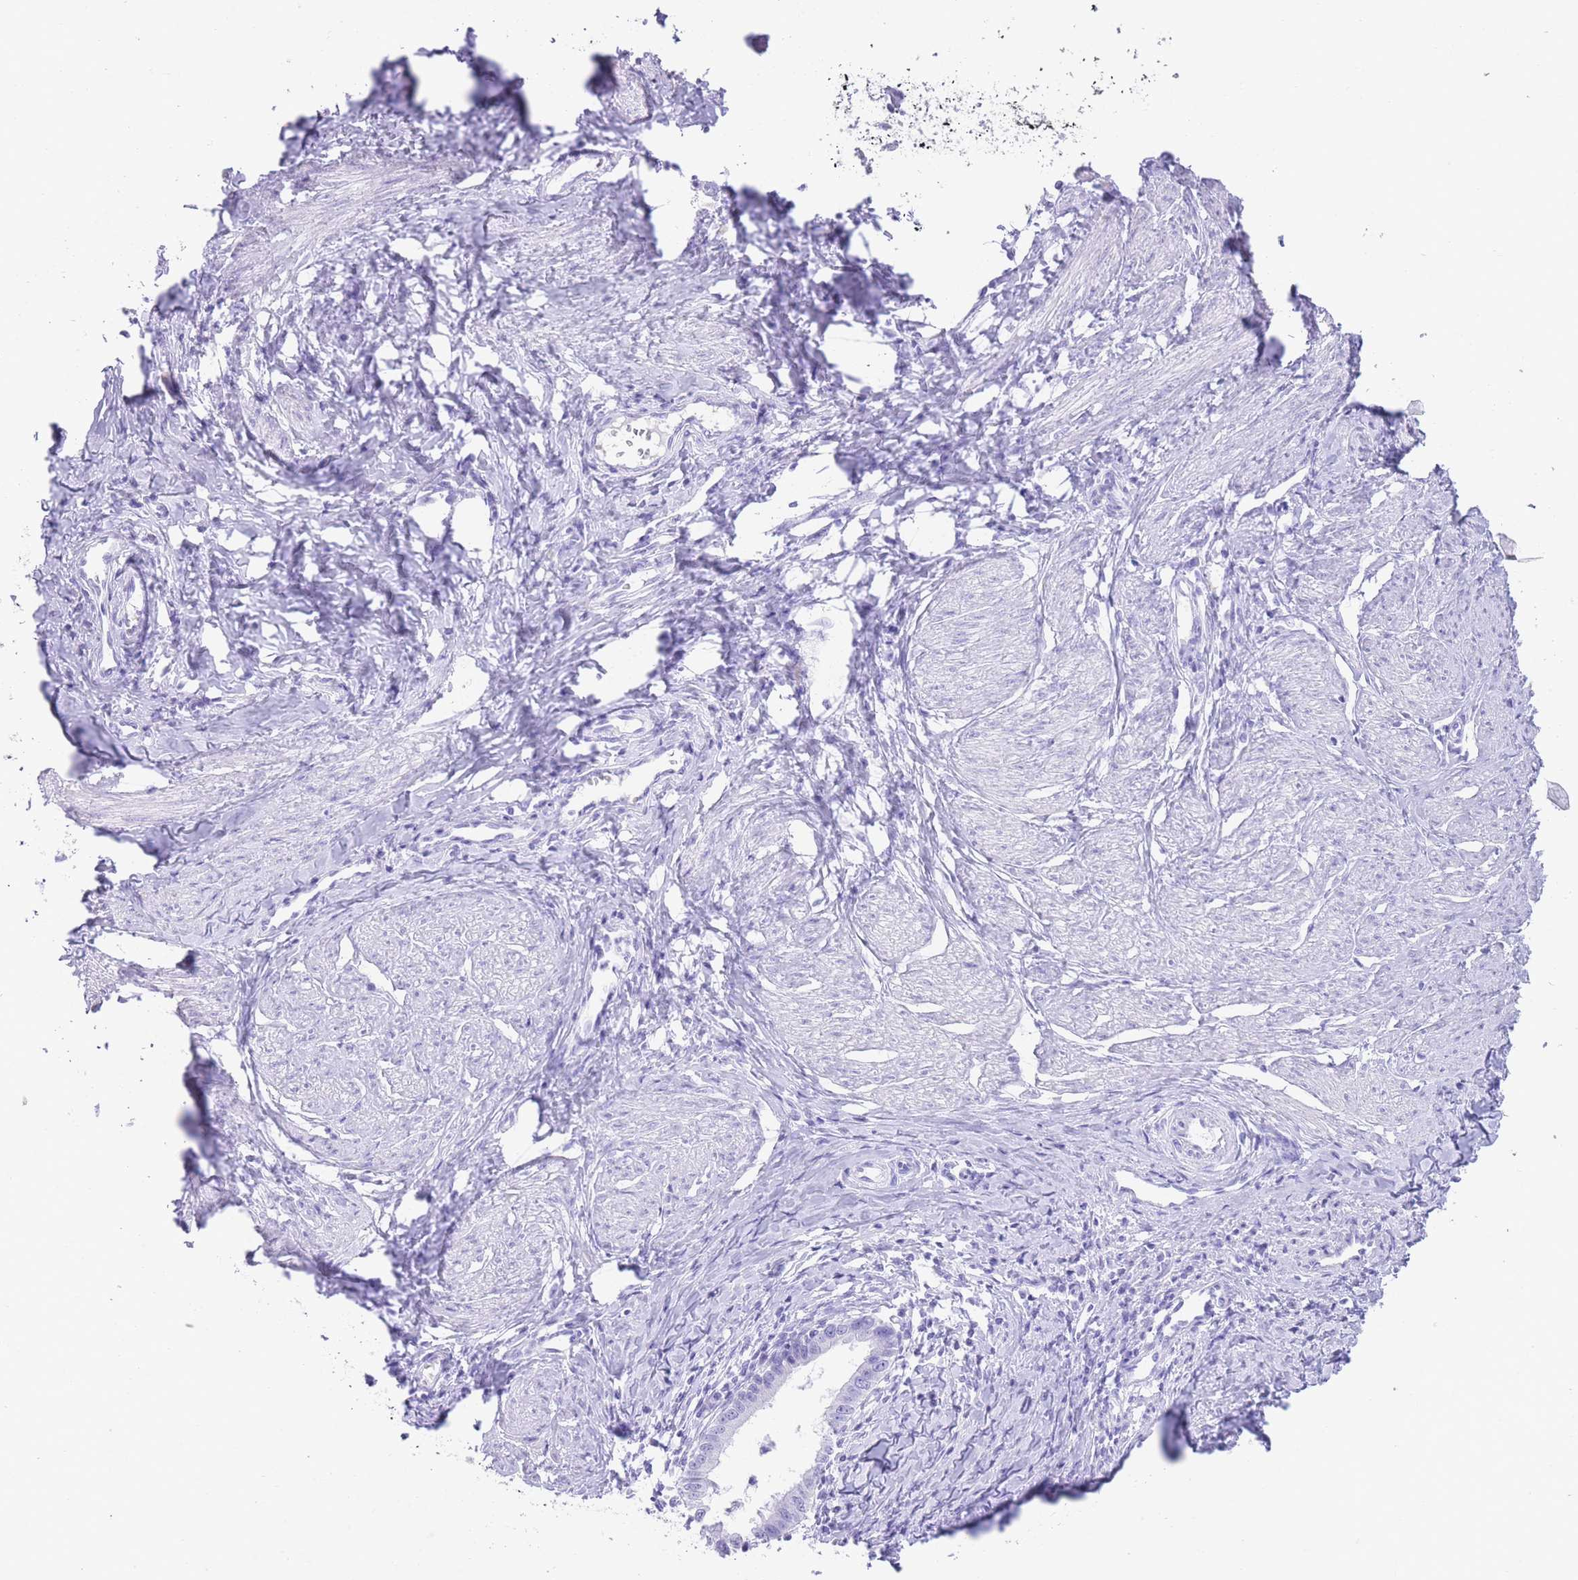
{"staining": {"intensity": "negative", "quantity": "none", "location": "none"}, "tissue": "cervical cancer", "cell_type": "Tumor cells", "image_type": "cancer", "snomed": [{"axis": "morphology", "description": "Adenocarcinoma, NOS"}, {"axis": "topography", "description": "Cervix"}], "caption": "Photomicrograph shows no significant protein staining in tumor cells of cervical adenocarcinoma.", "gene": "ELOA2", "patient": {"sex": "female", "age": 36}}